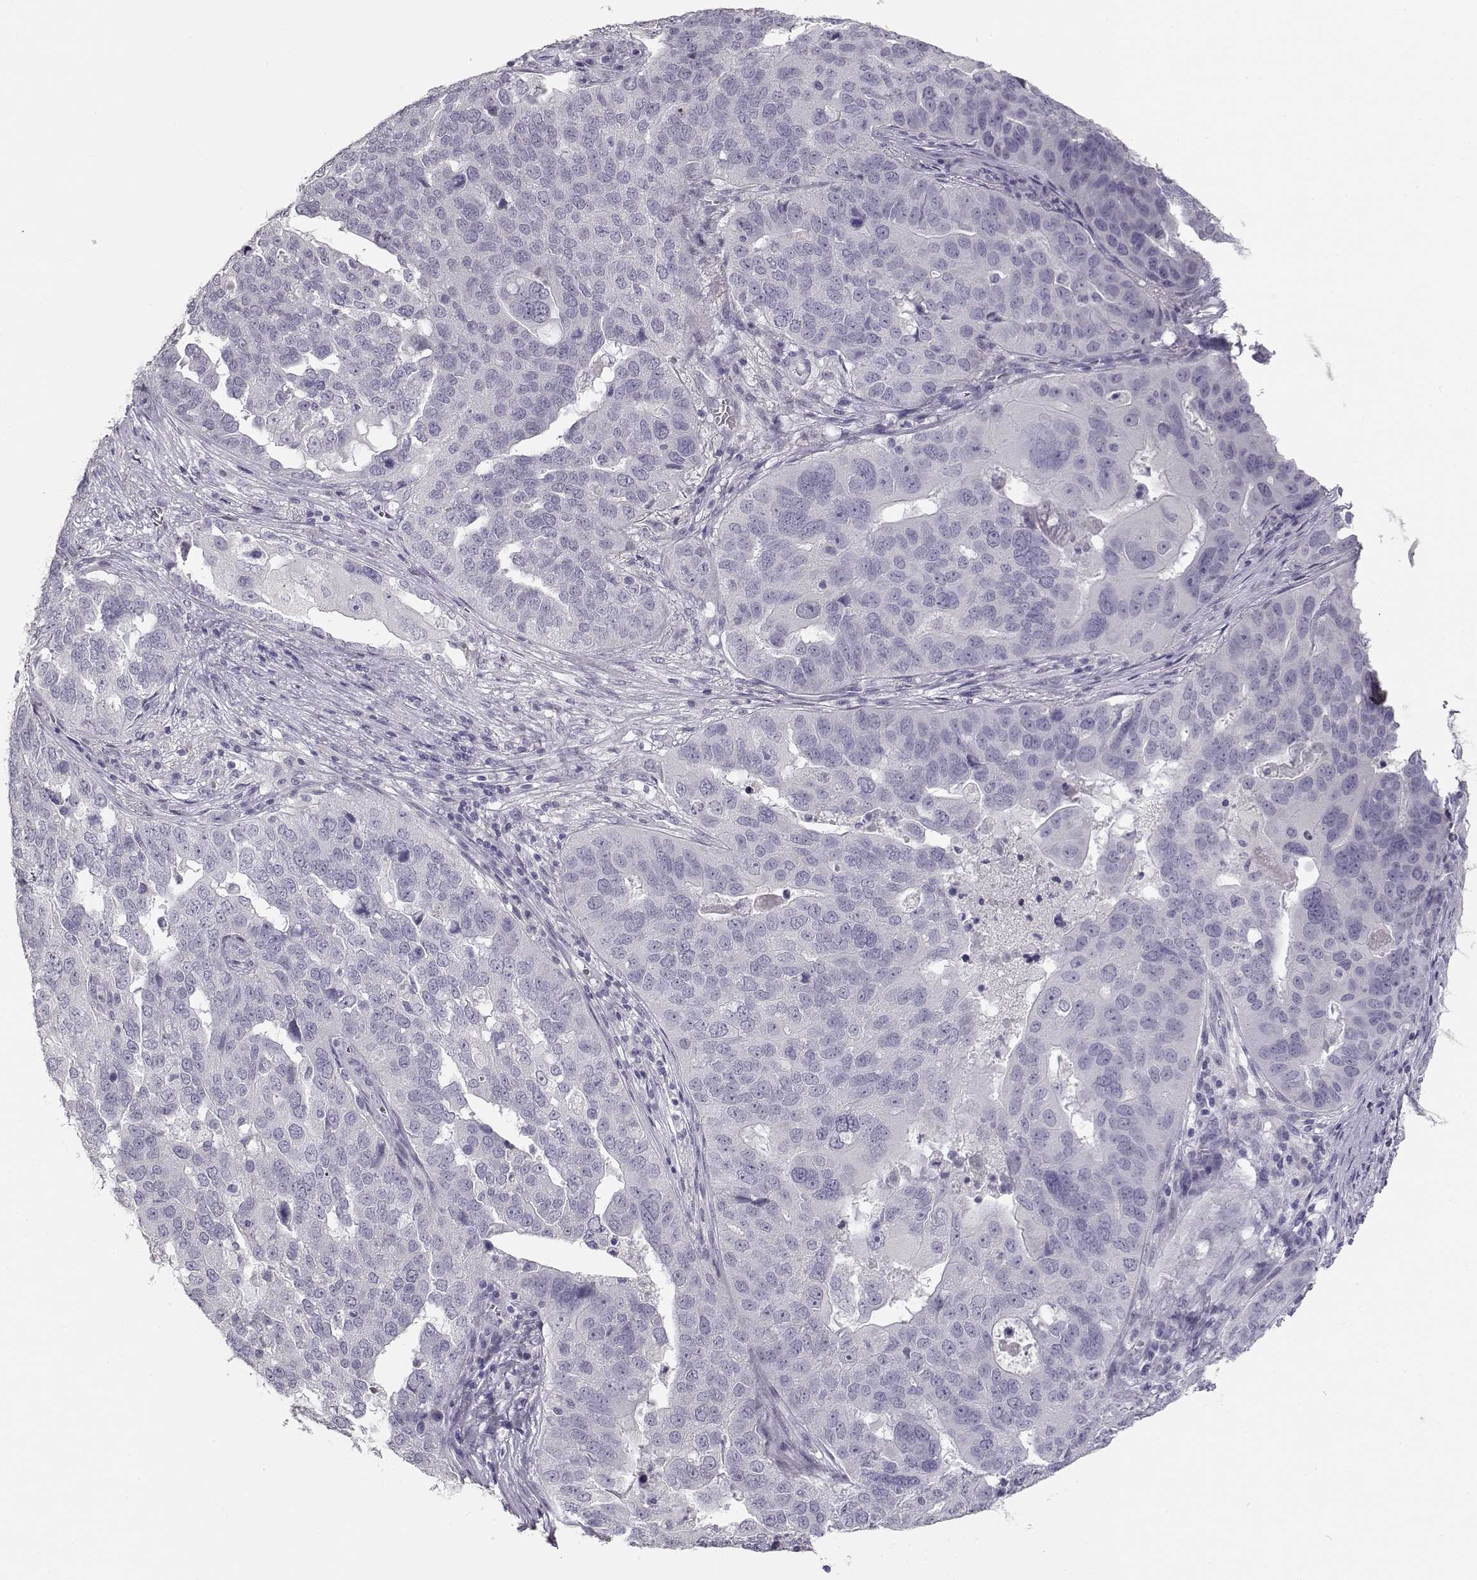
{"staining": {"intensity": "negative", "quantity": "none", "location": "none"}, "tissue": "ovarian cancer", "cell_type": "Tumor cells", "image_type": "cancer", "snomed": [{"axis": "morphology", "description": "Carcinoma, endometroid"}, {"axis": "topography", "description": "Soft tissue"}, {"axis": "topography", "description": "Ovary"}], "caption": "Human ovarian endometroid carcinoma stained for a protein using immunohistochemistry shows no expression in tumor cells.", "gene": "TKTL1", "patient": {"sex": "female", "age": 52}}